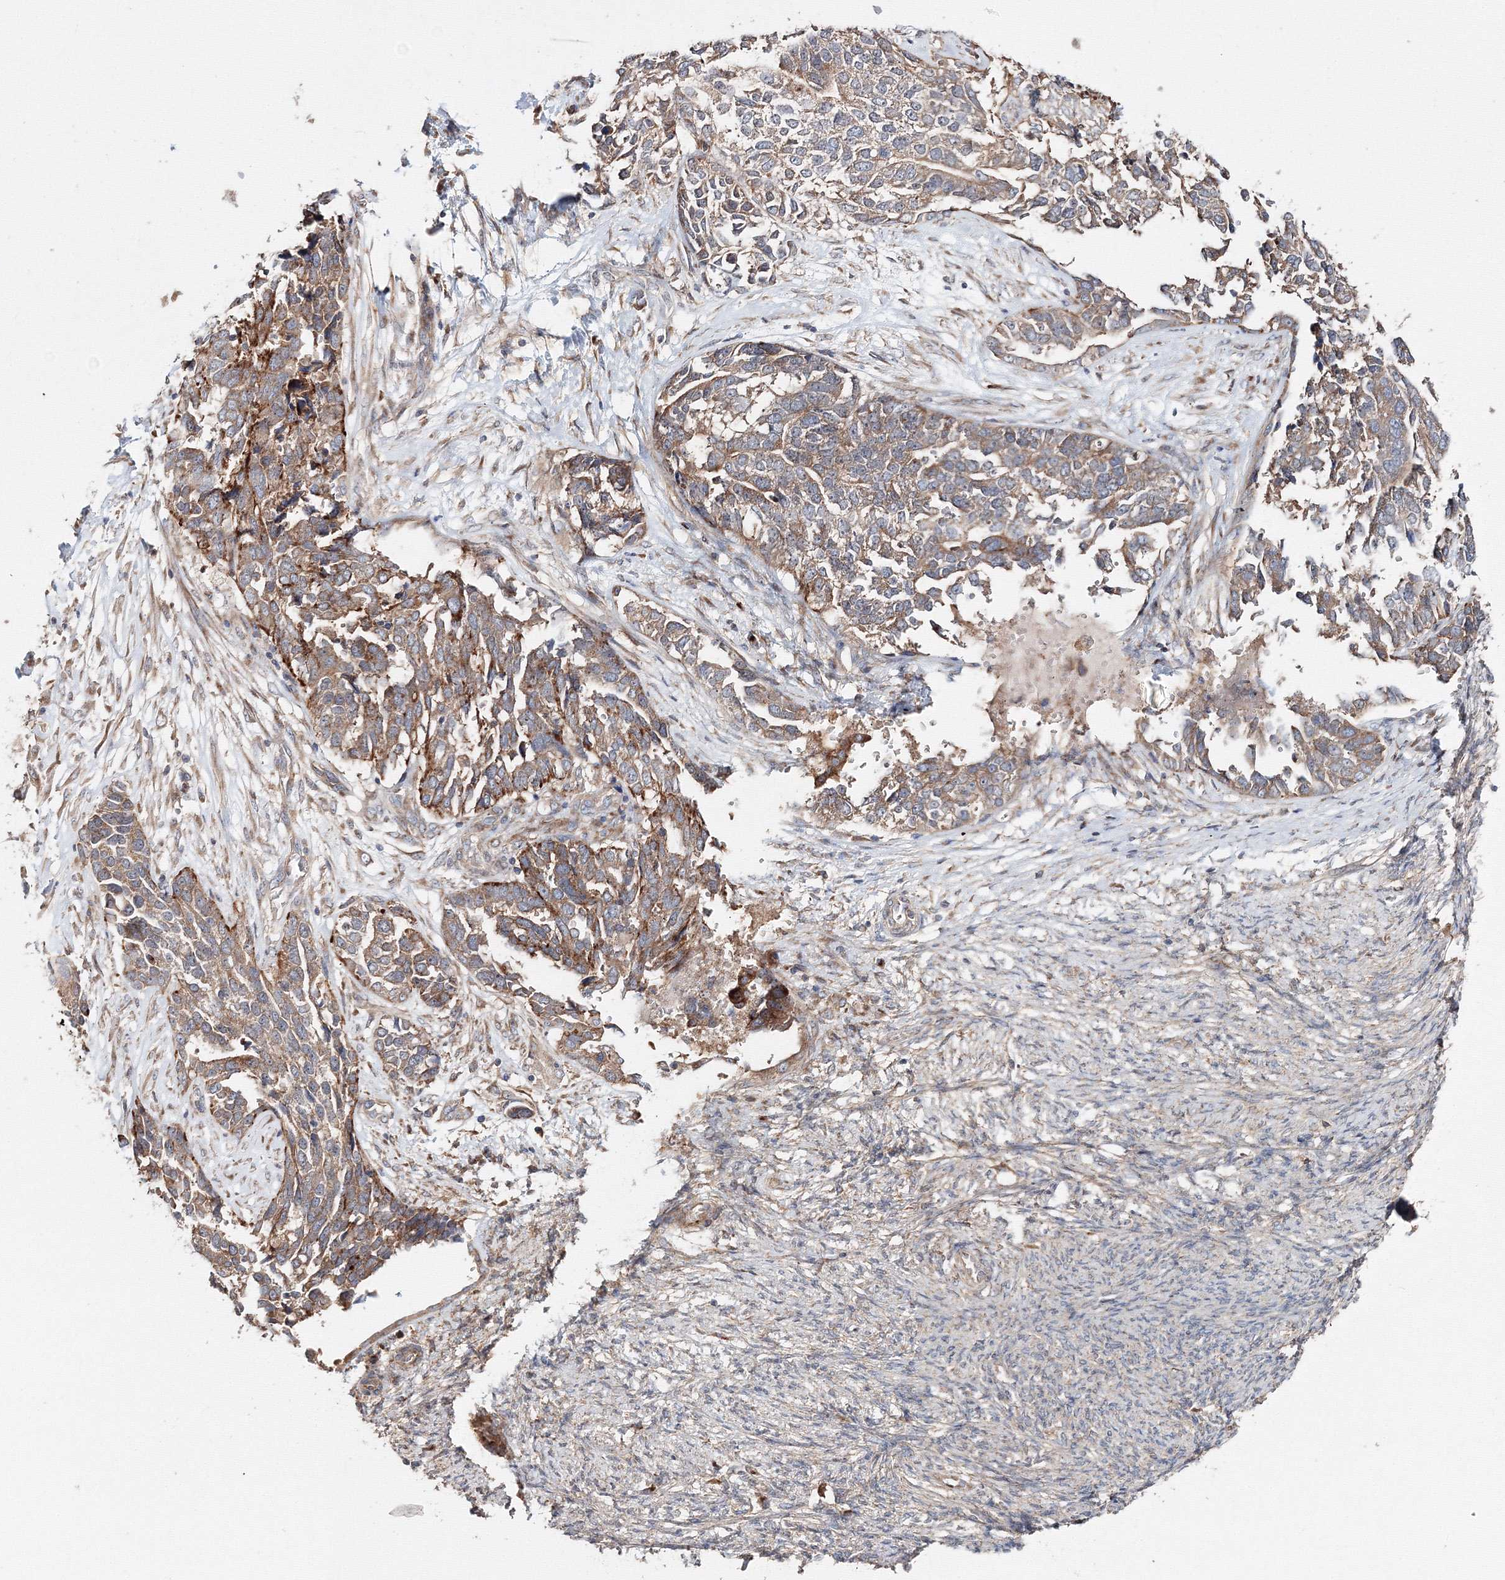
{"staining": {"intensity": "moderate", "quantity": ">75%", "location": "cytoplasmic/membranous"}, "tissue": "ovarian cancer", "cell_type": "Tumor cells", "image_type": "cancer", "snomed": [{"axis": "morphology", "description": "Cystadenocarcinoma, serous, NOS"}, {"axis": "topography", "description": "Ovary"}], "caption": "Serous cystadenocarcinoma (ovarian) stained for a protein shows moderate cytoplasmic/membranous positivity in tumor cells. The protein is stained brown, and the nuclei are stained in blue (DAB (3,3'-diaminobenzidine) IHC with brightfield microscopy, high magnification).", "gene": "DDO", "patient": {"sex": "female", "age": 44}}